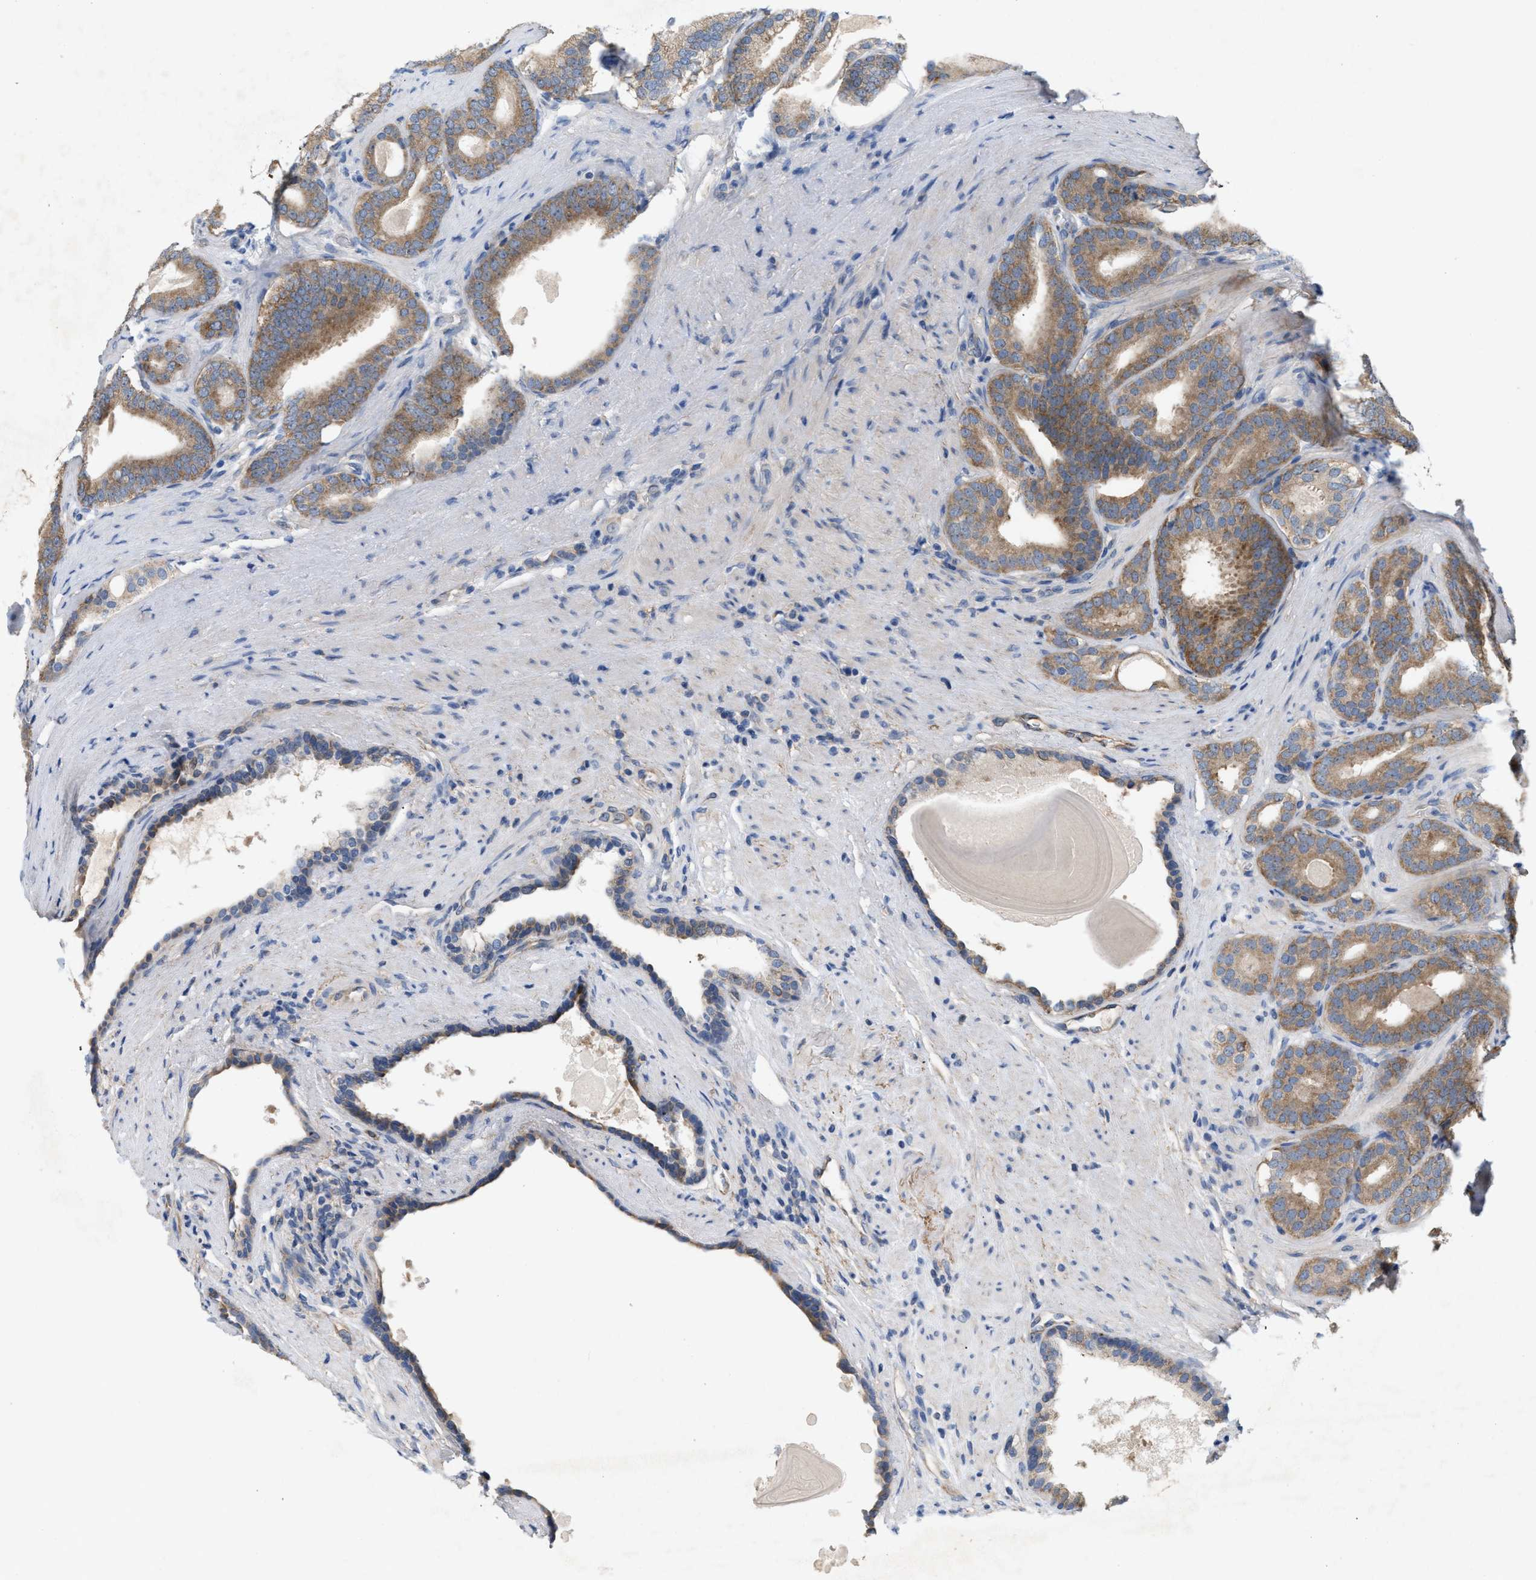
{"staining": {"intensity": "moderate", "quantity": ">75%", "location": "cytoplasmic/membranous"}, "tissue": "prostate cancer", "cell_type": "Tumor cells", "image_type": "cancer", "snomed": [{"axis": "morphology", "description": "Adenocarcinoma, High grade"}, {"axis": "topography", "description": "Prostate"}], "caption": "The immunohistochemical stain labels moderate cytoplasmic/membranous staining in tumor cells of prostate cancer tissue.", "gene": "UBAP2", "patient": {"sex": "male", "age": 60}}